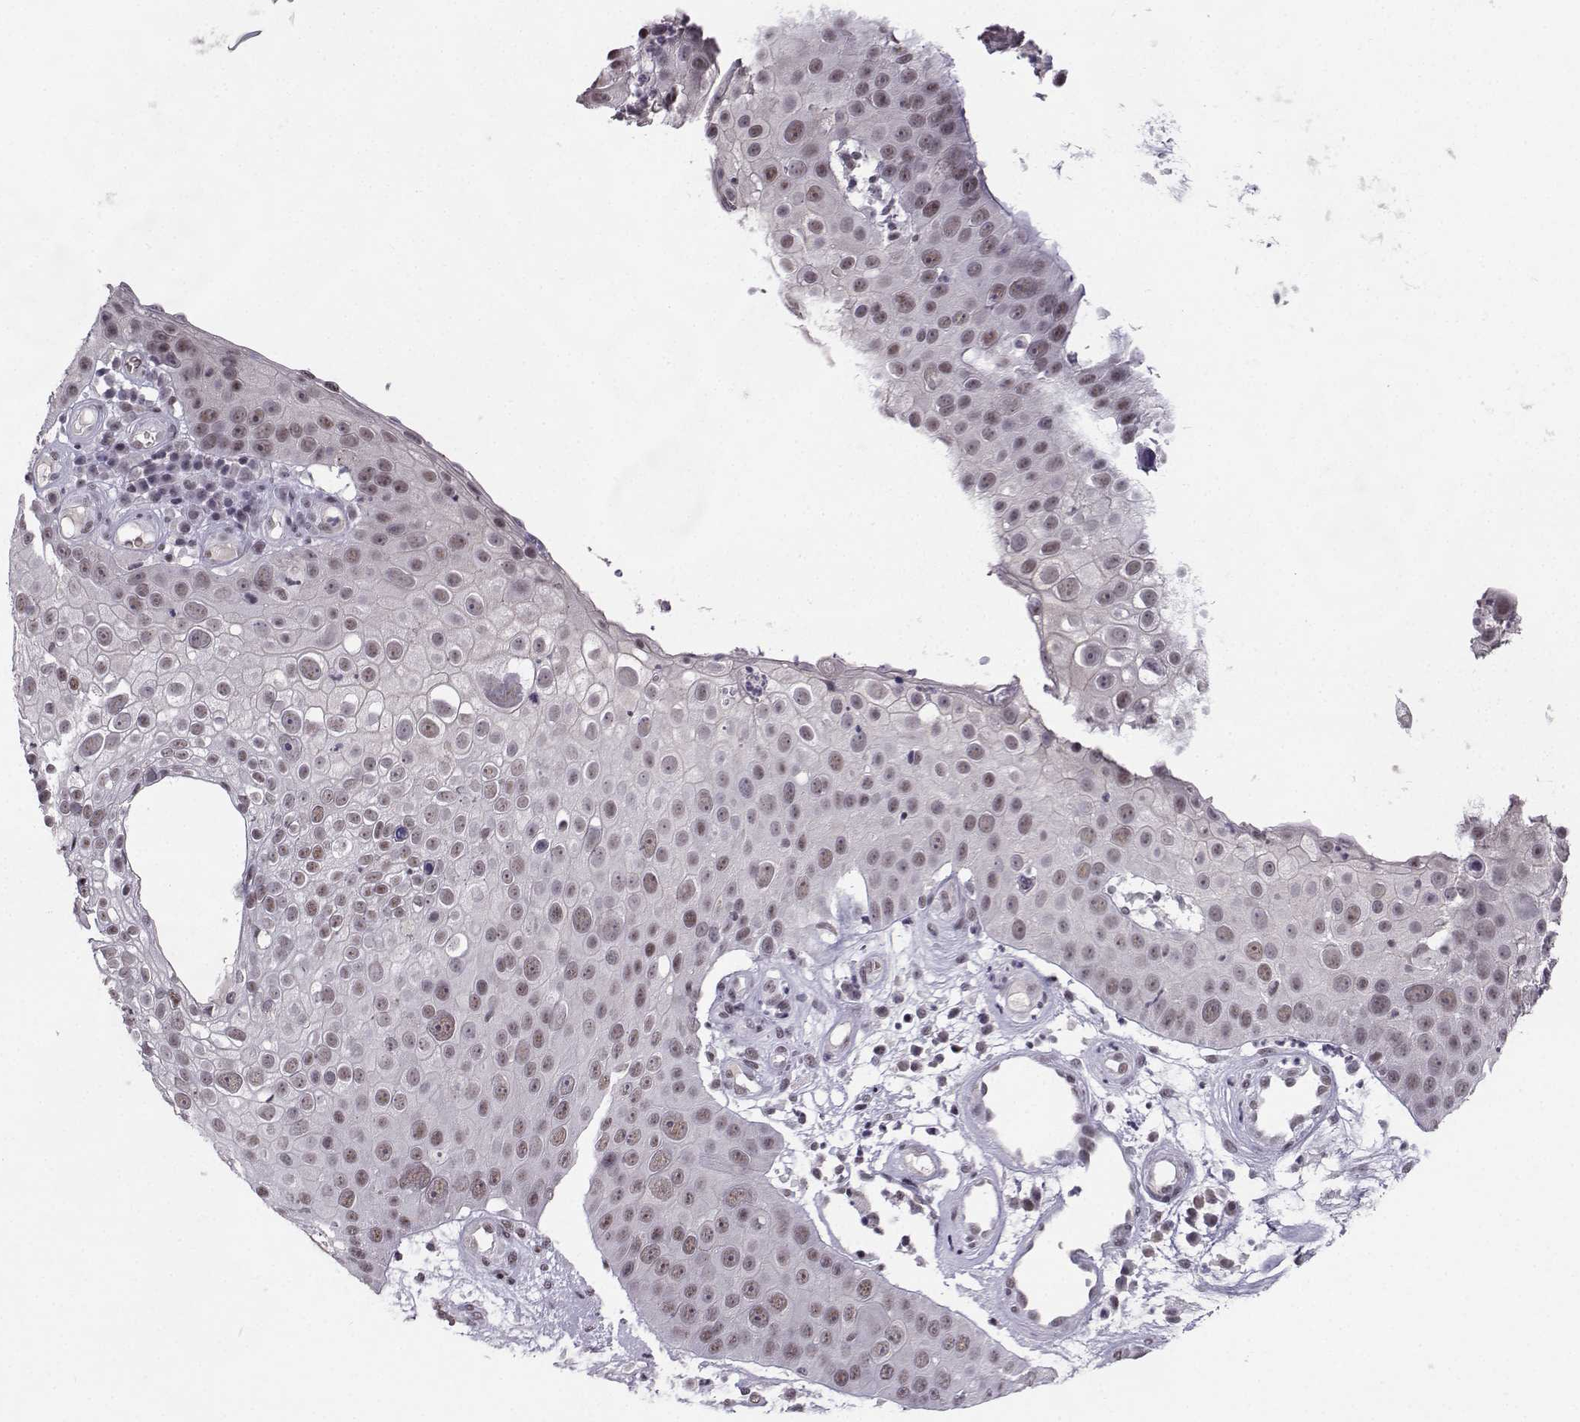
{"staining": {"intensity": "weak", "quantity": ">75%", "location": "nuclear"}, "tissue": "skin cancer", "cell_type": "Tumor cells", "image_type": "cancer", "snomed": [{"axis": "morphology", "description": "Squamous cell carcinoma, NOS"}, {"axis": "topography", "description": "Skin"}], "caption": "DAB (3,3'-diaminobenzidine) immunohistochemical staining of skin cancer (squamous cell carcinoma) displays weak nuclear protein staining in about >75% of tumor cells. (DAB IHC, brown staining for protein, blue staining for nuclei).", "gene": "LIN28A", "patient": {"sex": "male", "age": 71}}